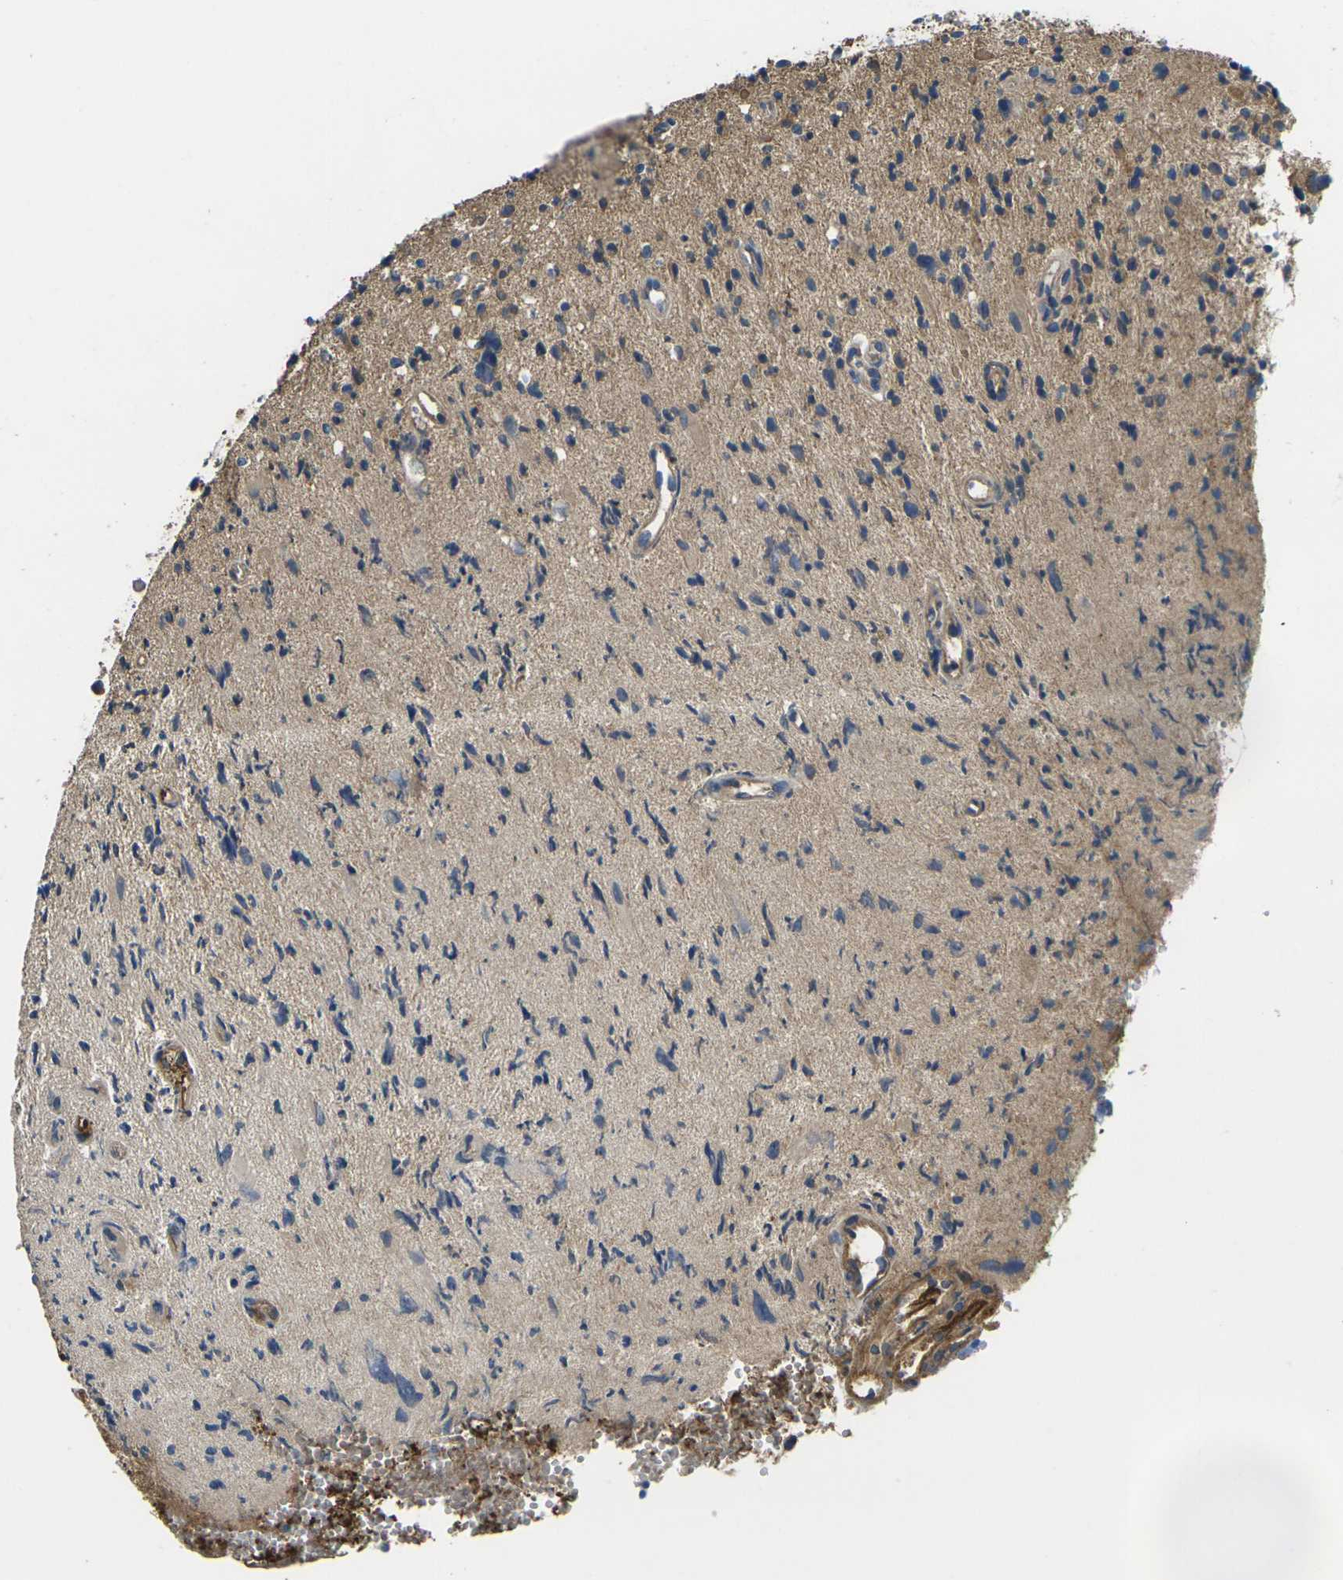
{"staining": {"intensity": "moderate", "quantity": ">75%", "location": "cytoplasmic/membranous"}, "tissue": "glioma", "cell_type": "Tumor cells", "image_type": "cancer", "snomed": [{"axis": "morphology", "description": "Glioma, malignant, High grade"}, {"axis": "topography", "description": "Brain"}], "caption": "Protein staining exhibits moderate cytoplasmic/membranous expression in approximately >75% of tumor cells in glioma. The protein of interest is shown in brown color, while the nuclei are stained blue.", "gene": "HSPG2", "patient": {"sex": "male", "age": 48}}